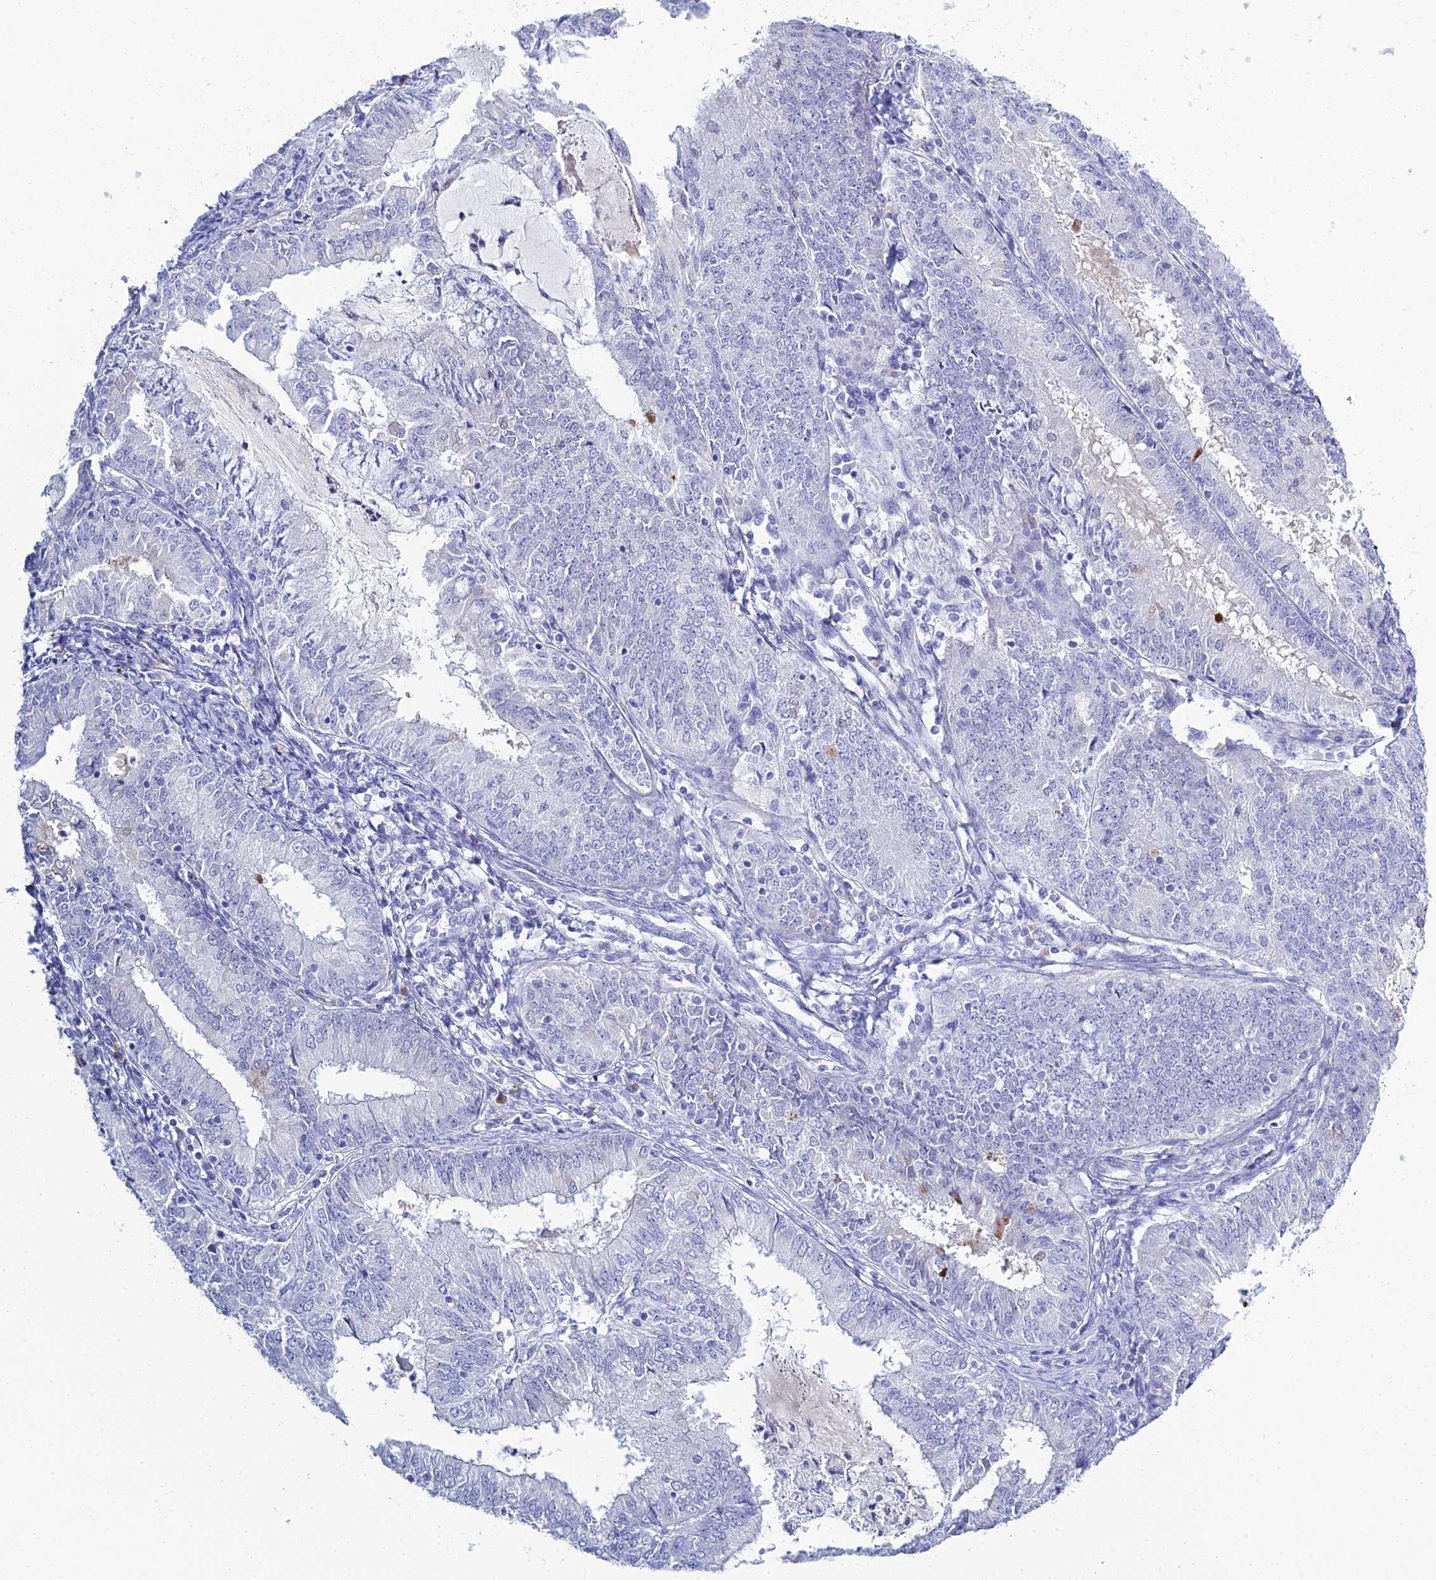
{"staining": {"intensity": "negative", "quantity": "none", "location": "none"}, "tissue": "endometrial cancer", "cell_type": "Tumor cells", "image_type": "cancer", "snomed": [{"axis": "morphology", "description": "Adenocarcinoma, NOS"}, {"axis": "topography", "description": "Endometrium"}], "caption": "High power microscopy histopathology image of an immunohistochemistry histopathology image of endometrial cancer (adenocarcinoma), revealing no significant positivity in tumor cells.", "gene": "MUC13", "patient": {"sex": "female", "age": 57}}